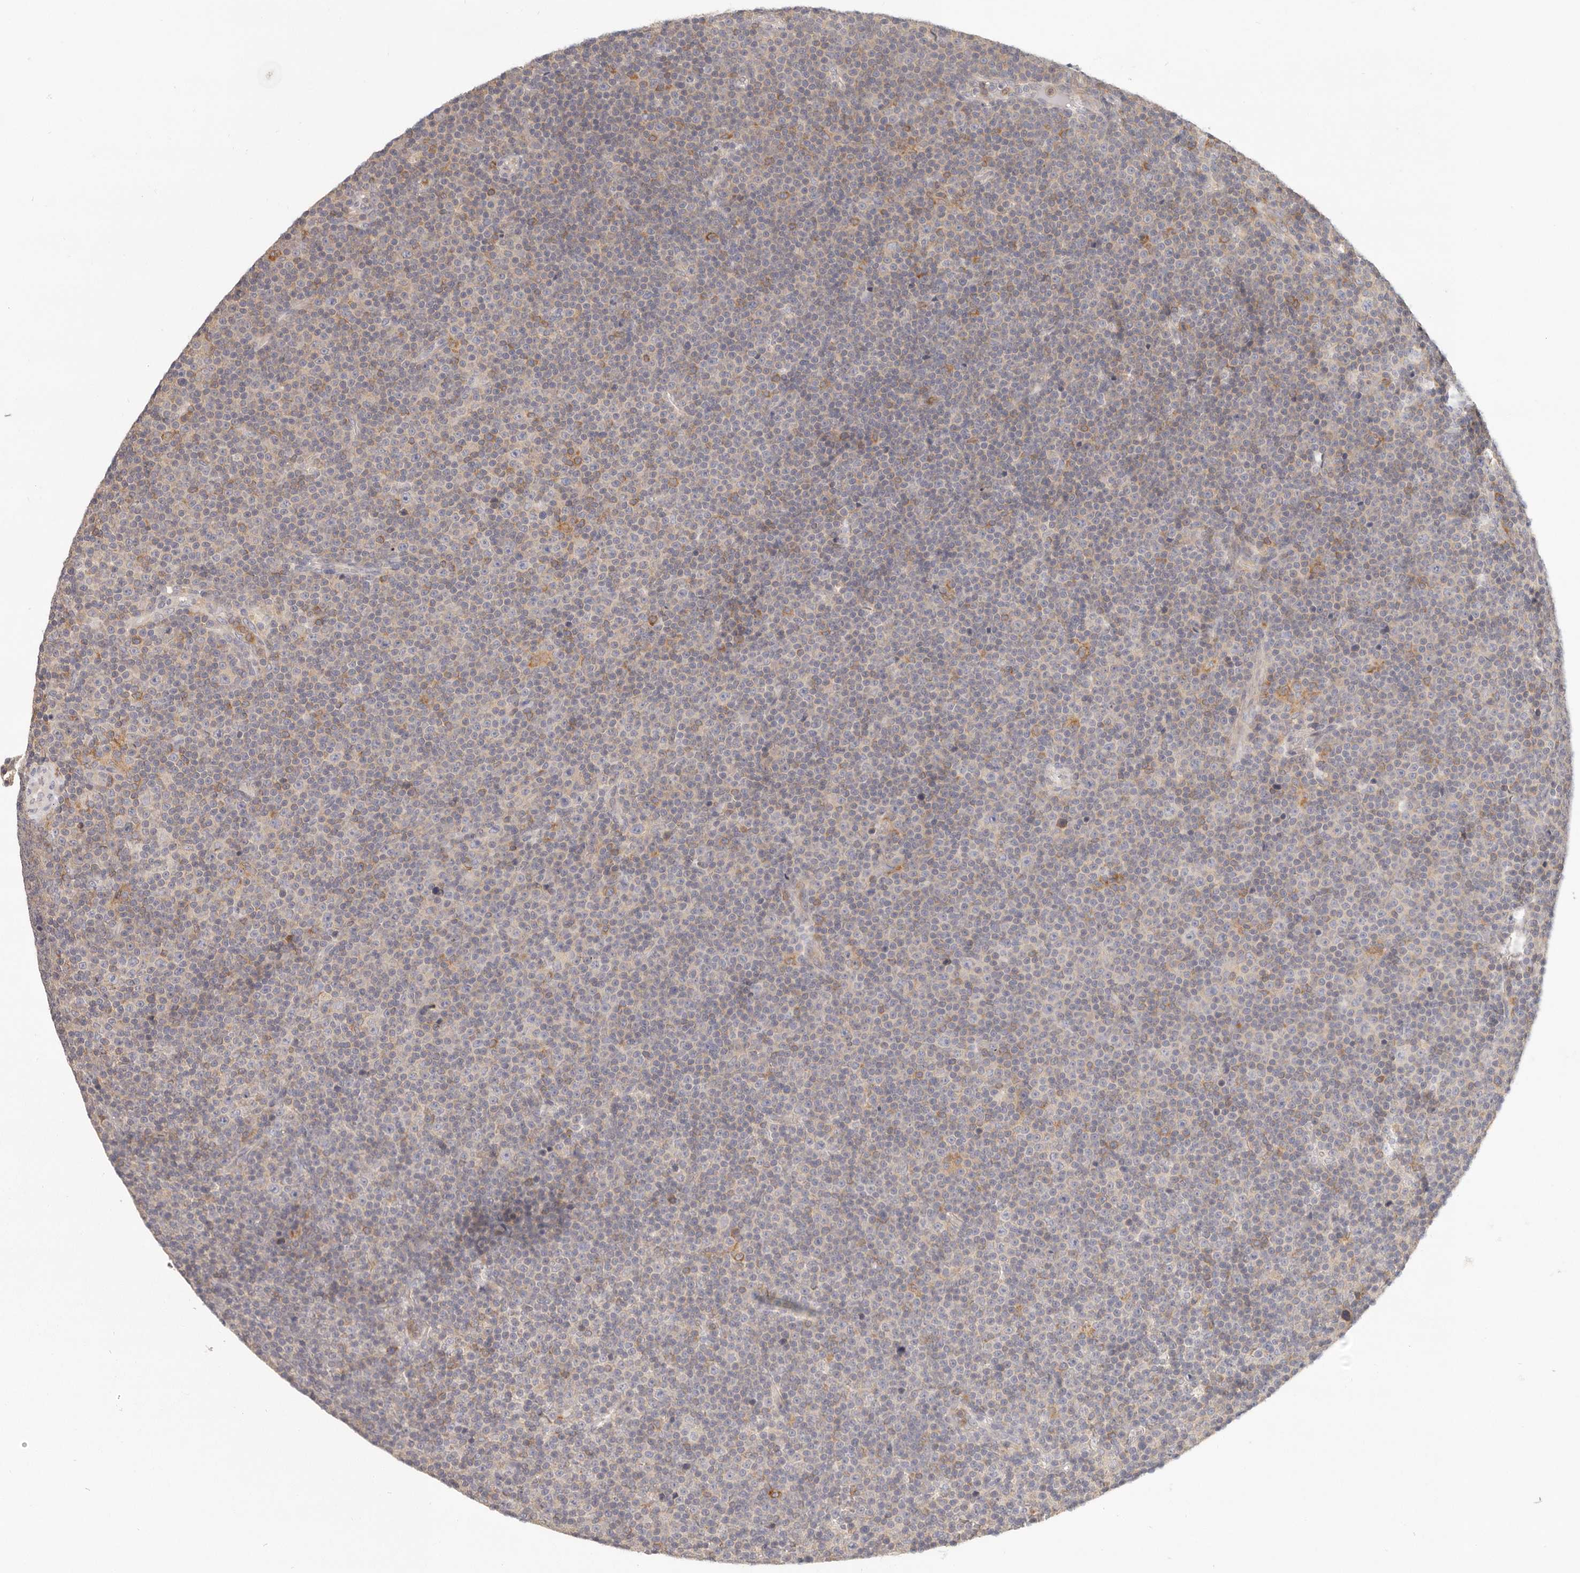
{"staining": {"intensity": "negative", "quantity": "none", "location": "none"}, "tissue": "lymphoma", "cell_type": "Tumor cells", "image_type": "cancer", "snomed": [{"axis": "morphology", "description": "Malignant lymphoma, non-Hodgkin's type, Low grade"}, {"axis": "topography", "description": "Lymph node"}], "caption": "IHC photomicrograph of low-grade malignant lymphoma, non-Hodgkin's type stained for a protein (brown), which reveals no staining in tumor cells.", "gene": "ANXA9", "patient": {"sex": "female", "age": 67}}